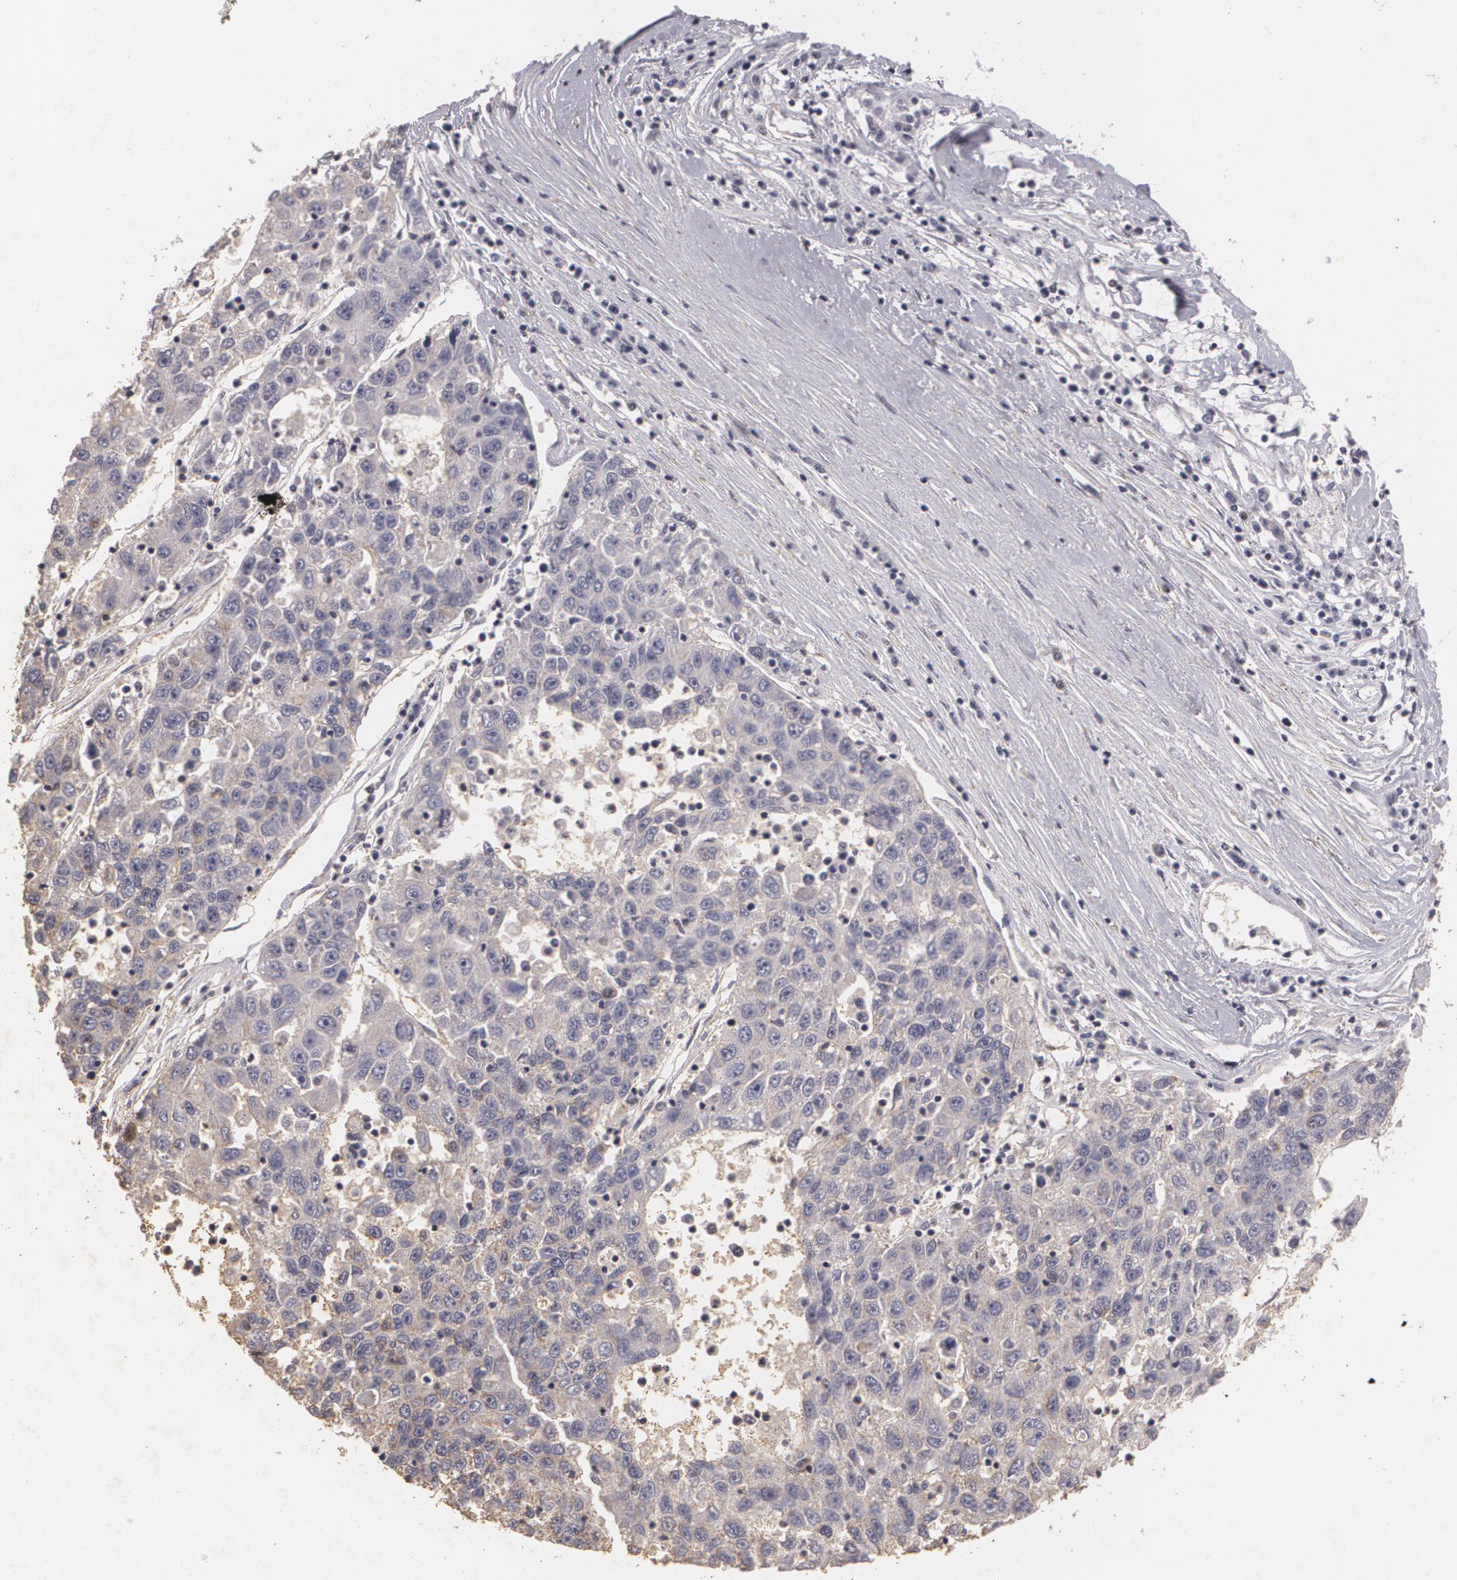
{"staining": {"intensity": "weak", "quantity": ">75%", "location": "cytoplasmic/membranous"}, "tissue": "liver cancer", "cell_type": "Tumor cells", "image_type": "cancer", "snomed": [{"axis": "morphology", "description": "Carcinoma, Hepatocellular, NOS"}, {"axis": "topography", "description": "Liver"}], "caption": "High-power microscopy captured an immunohistochemistry micrograph of hepatocellular carcinoma (liver), revealing weak cytoplasmic/membranous positivity in about >75% of tumor cells.", "gene": "KCNA4", "patient": {"sex": "male", "age": 49}}